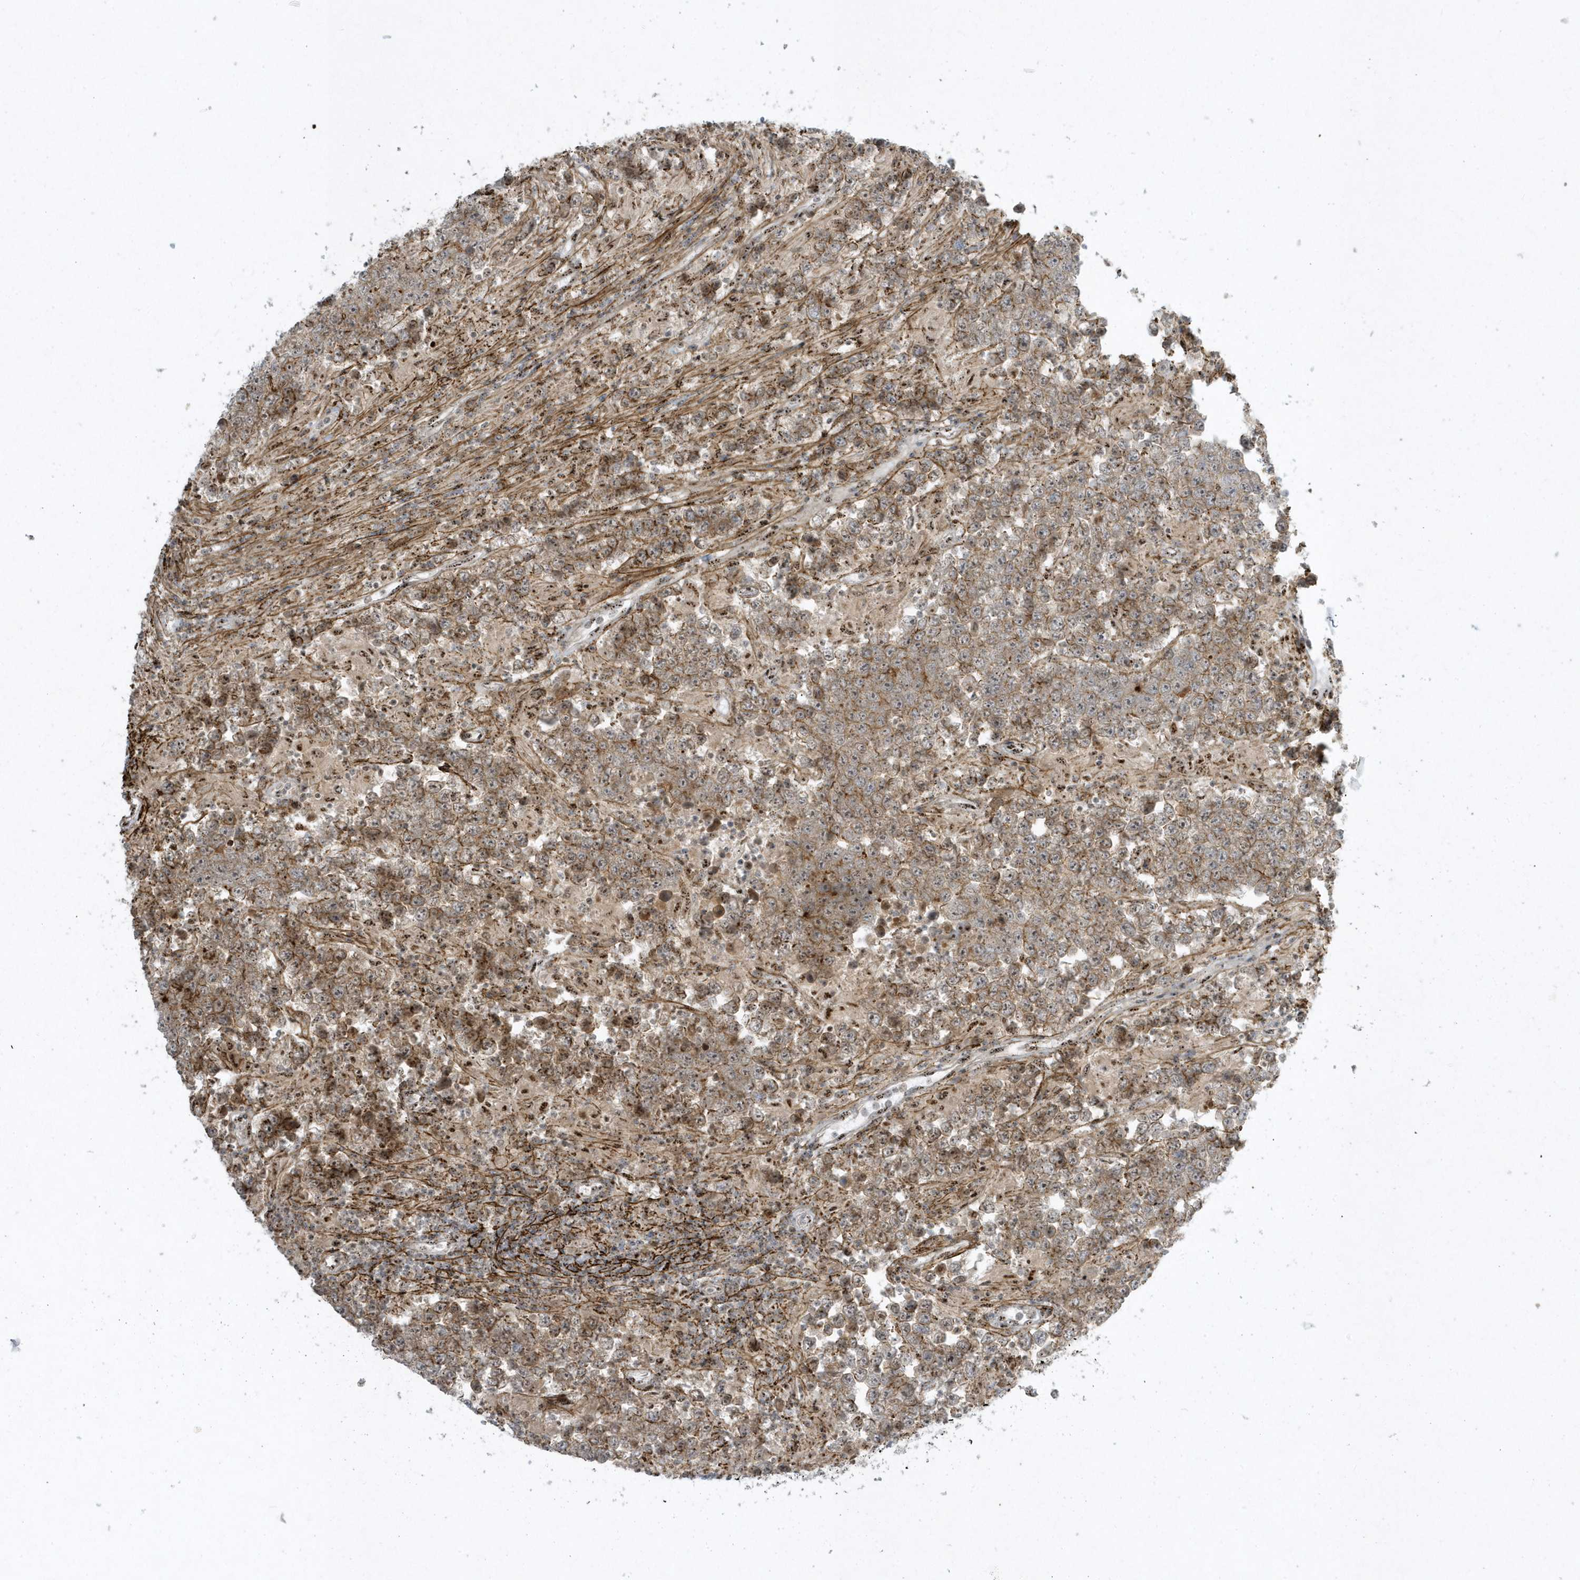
{"staining": {"intensity": "moderate", "quantity": ">75%", "location": "cytoplasmic/membranous"}, "tissue": "testis cancer", "cell_type": "Tumor cells", "image_type": "cancer", "snomed": [{"axis": "morphology", "description": "Normal tissue, NOS"}, {"axis": "morphology", "description": "Urothelial carcinoma, High grade"}, {"axis": "morphology", "description": "Seminoma, NOS"}, {"axis": "morphology", "description": "Carcinoma, Embryonal, NOS"}, {"axis": "topography", "description": "Urinary bladder"}, {"axis": "topography", "description": "Testis"}], "caption": "This is an image of immunohistochemistry staining of testis cancer (embryonal carcinoma), which shows moderate expression in the cytoplasmic/membranous of tumor cells.", "gene": "MASP2", "patient": {"sex": "male", "age": 41}}